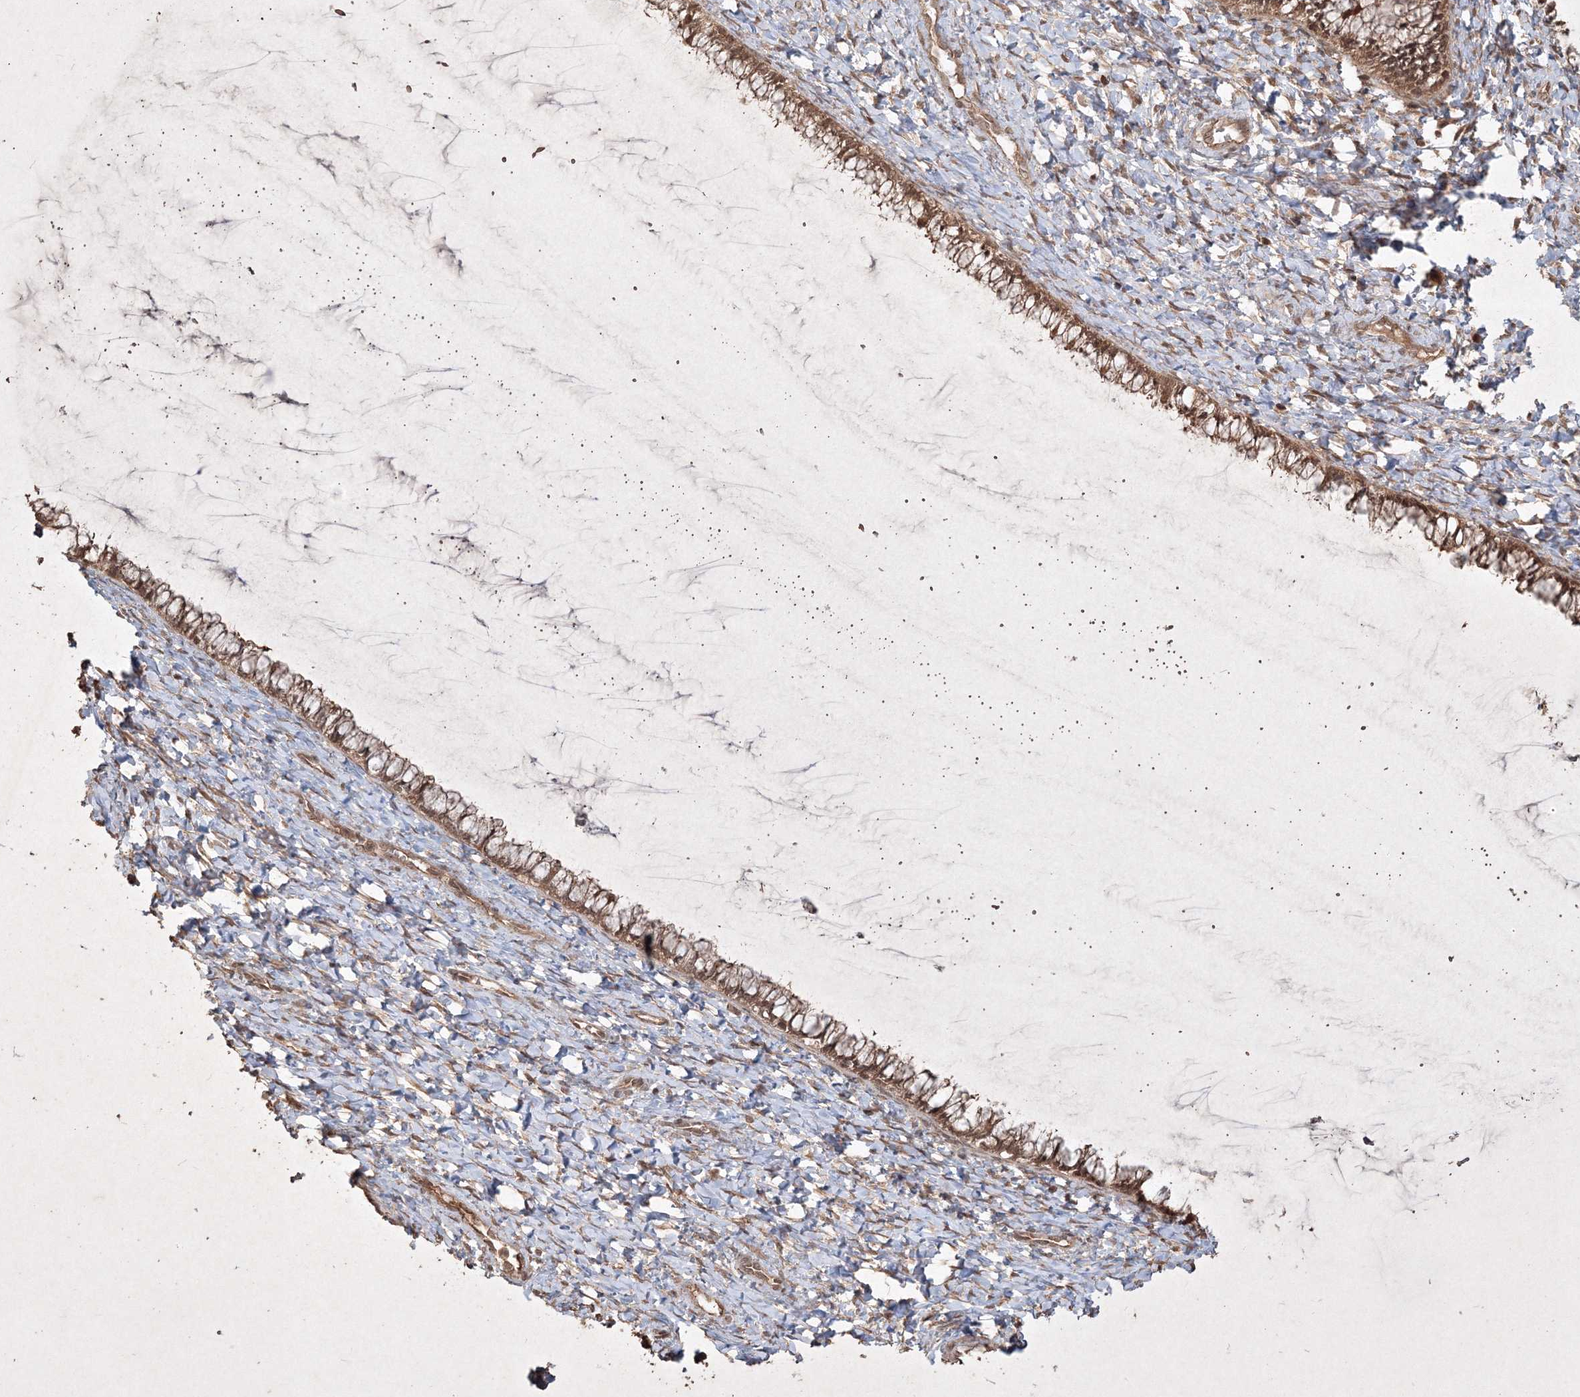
{"staining": {"intensity": "moderate", "quantity": ">75%", "location": "cytoplasmic/membranous"}, "tissue": "cervix", "cell_type": "Glandular cells", "image_type": "normal", "snomed": [{"axis": "morphology", "description": "Normal tissue, NOS"}, {"axis": "morphology", "description": "Adenocarcinoma, NOS"}, {"axis": "topography", "description": "Cervix"}], "caption": "Brown immunohistochemical staining in unremarkable cervix reveals moderate cytoplasmic/membranous staining in about >75% of glandular cells.", "gene": "PELI3", "patient": {"sex": "female", "age": 29}}